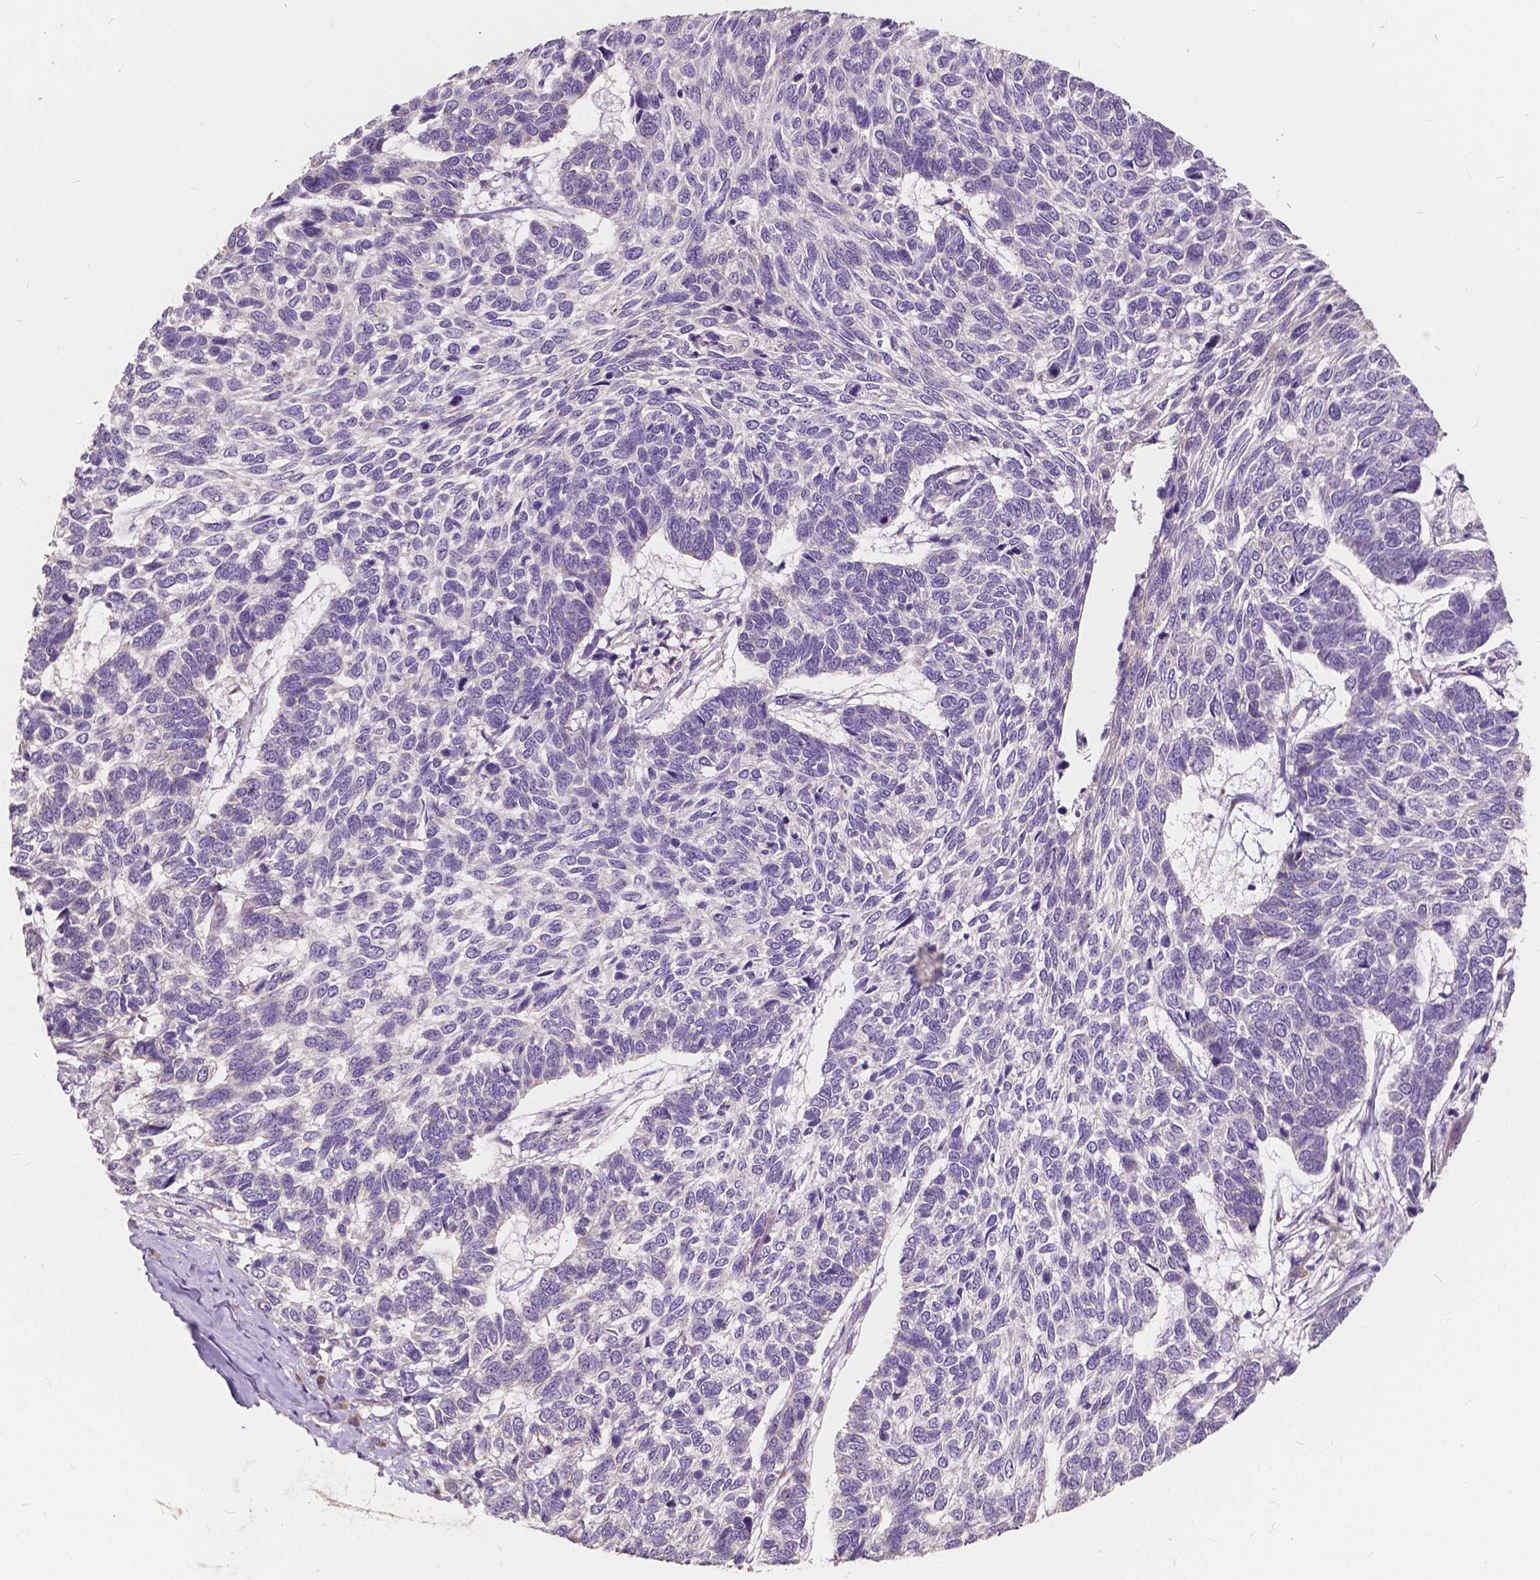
{"staining": {"intensity": "negative", "quantity": "none", "location": "none"}, "tissue": "skin cancer", "cell_type": "Tumor cells", "image_type": "cancer", "snomed": [{"axis": "morphology", "description": "Basal cell carcinoma"}, {"axis": "topography", "description": "Skin"}], "caption": "Human skin cancer (basal cell carcinoma) stained for a protein using immunohistochemistry displays no positivity in tumor cells.", "gene": "SLC7A8", "patient": {"sex": "female", "age": 65}}